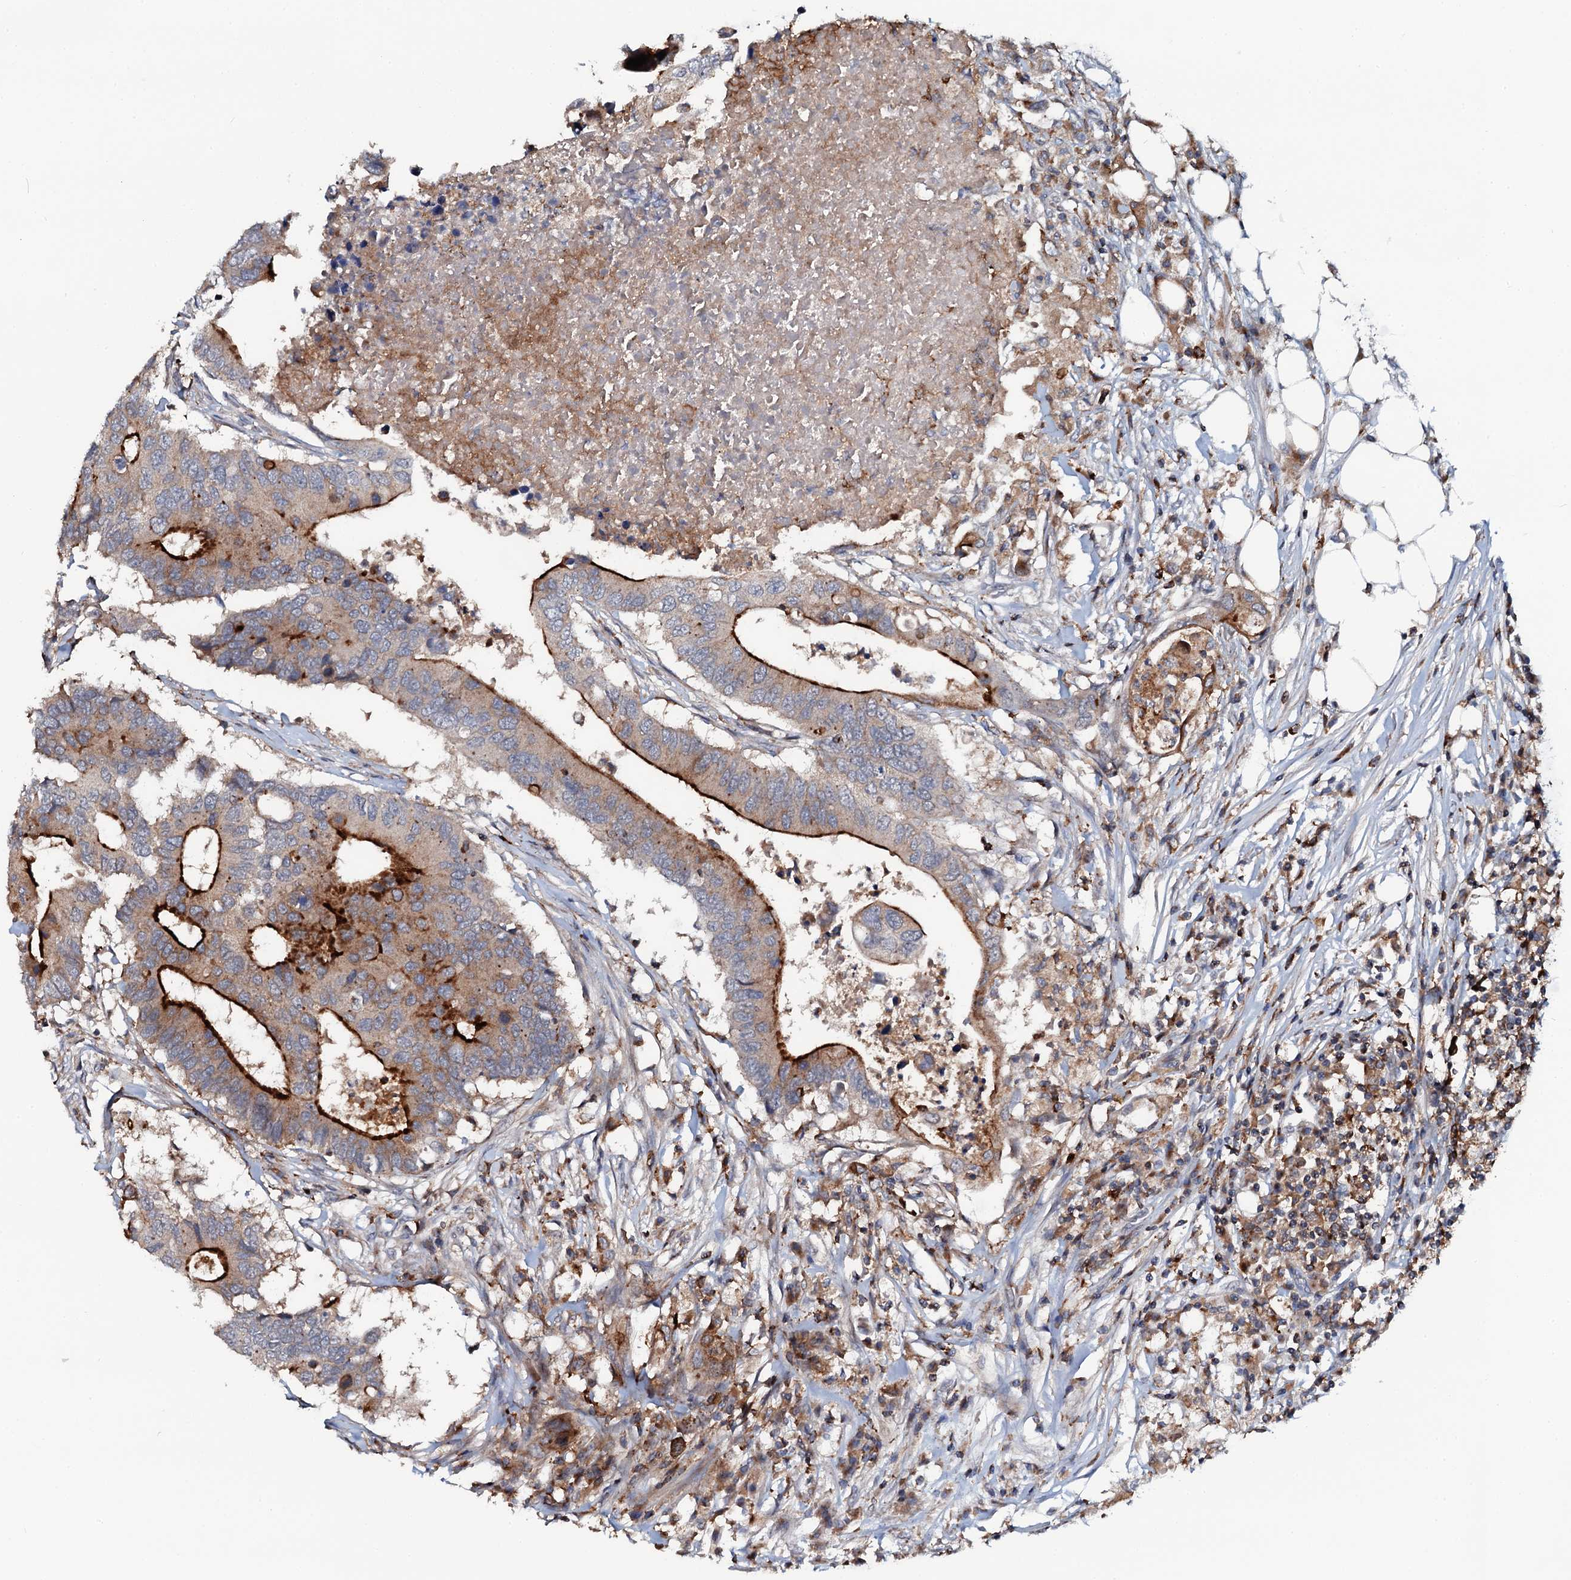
{"staining": {"intensity": "strong", "quantity": ">75%", "location": "cytoplasmic/membranous"}, "tissue": "colorectal cancer", "cell_type": "Tumor cells", "image_type": "cancer", "snomed": [{"axis": "morphology", "description": "Adenocarcinoma, NOS"}, {"axis": "topography", "description": "Colon"}], "caption": "IHC staining of colorectal cancer, which demonstrates high levels of strong cytoplasmic/membranous positivity in approximately >75% of tumor cells indicating strong cytoplasmic/membranous protein positivity. The staining was performed using DAB (brown) for protein detection and nuclei were counterstained in hematoxylin (blue).", "gene": "VAMP8", "patient": {"sex": "male", "age": 71}}